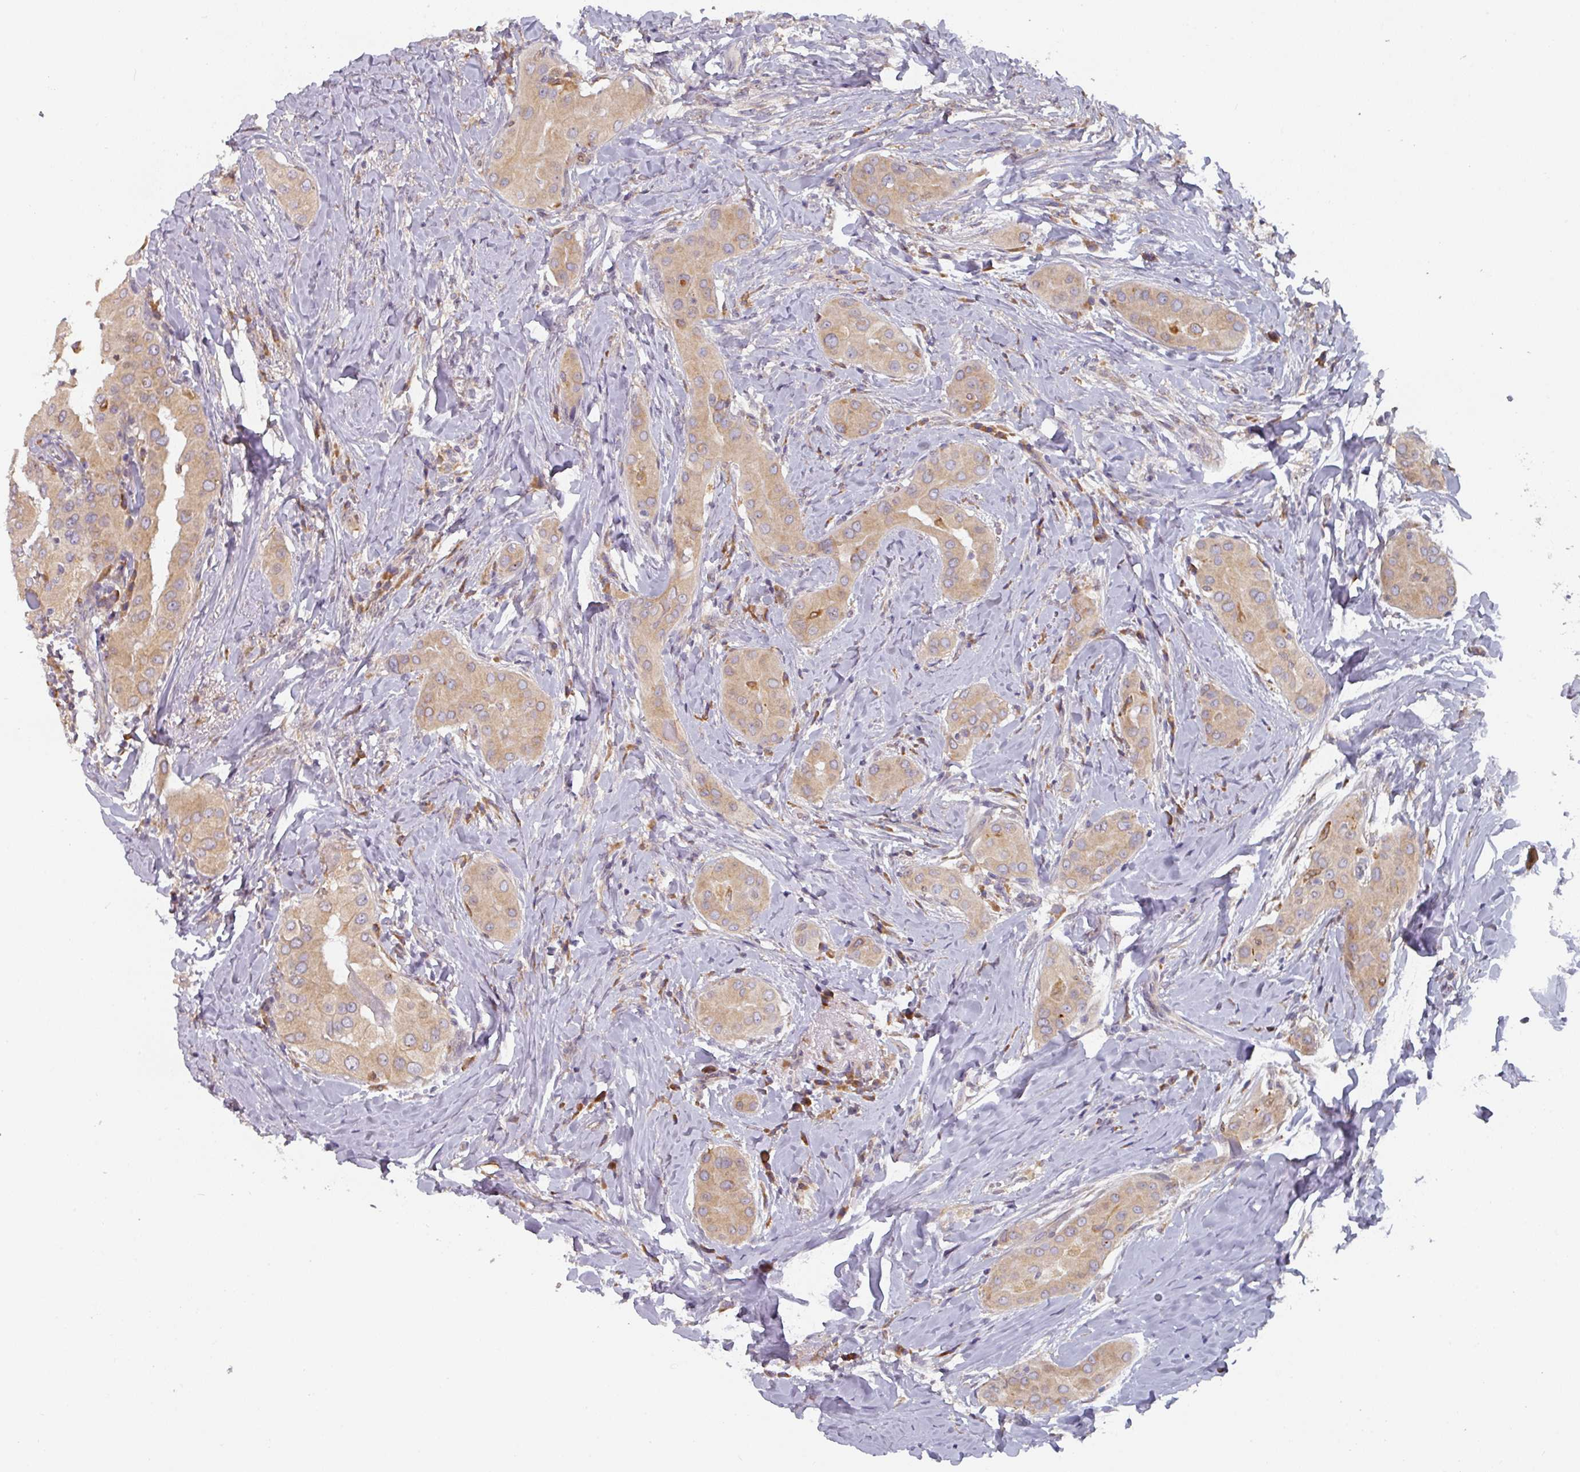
{"staining": {"intensity": "moderate", "quantity": ">75%", "location": "cytoplasmic/membranous"}, "tissue": "thyroid cancer", "cell_type": "Tumor cells", "image_type": "cancer", "snomed": [{"axis": "morphology", "description": "Papillary adenocarcinoma, NOS"}, {"axis": "topography", "description": "Thyroid gland"}], "caption": "Protein analysis of thyroid cancer tissue shows moderate cytoplasmic/membranous staining in about >75% of tumor cells. (Stains: DAB in brown, nuclei in blue, Microscopy: brightfield microscopy at high magnification).", "gene": "TAPT1", "patient": {"sex": "male", "age": 33}}